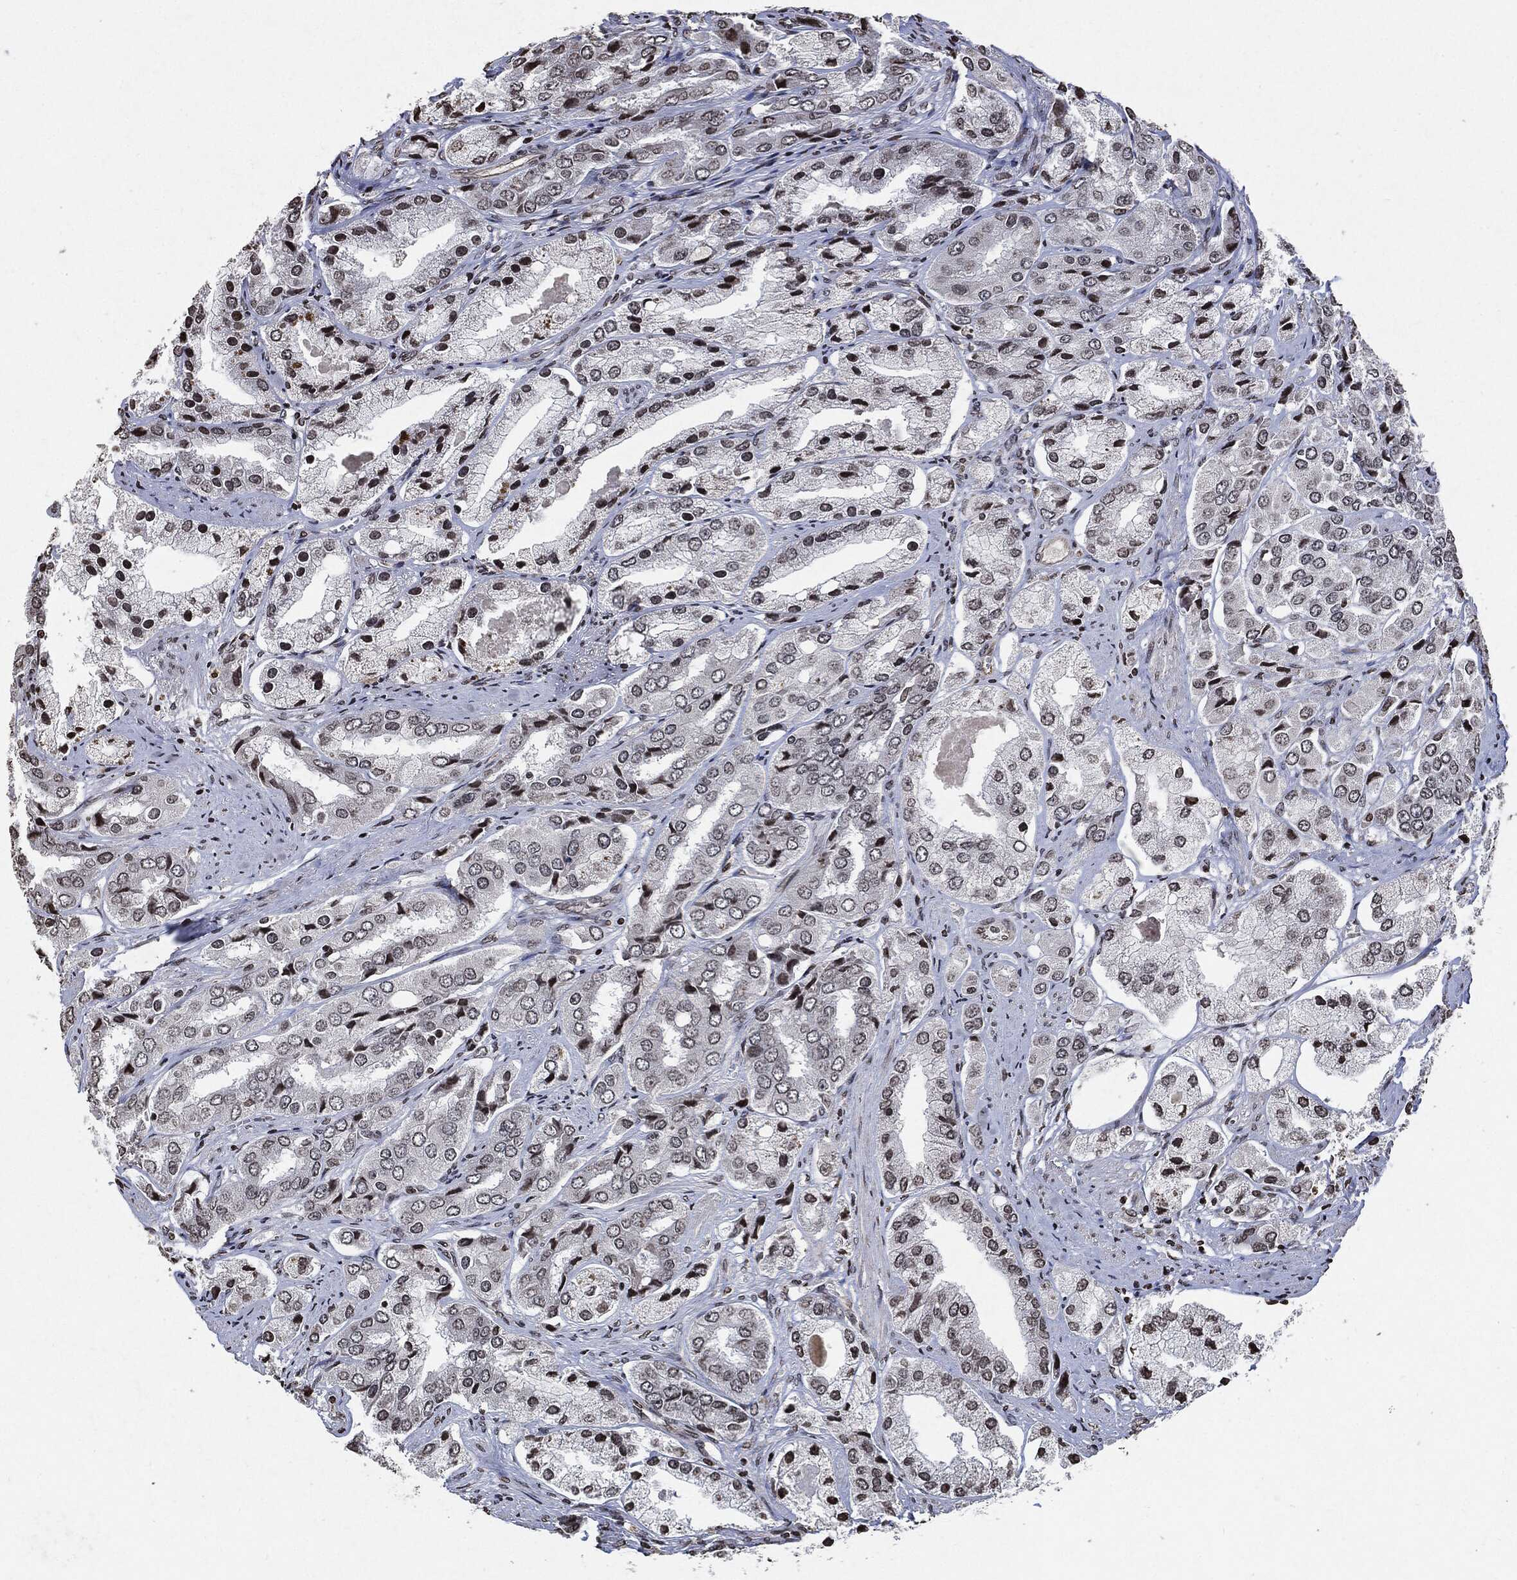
{"staining": {"intensity": "strong", "quantity": "<25%", "location": "nuclear"}, "tissue": "prostate cancer", "cell_type": "Tumor cells", "image_type": "cancer", "snomed": [{"axis": "morphology", "description": "Adenocarcinoma, Low grade"}, {"axis": "topography", "description": "Prostate"}], "caption": "Prostate cancer stained with a protein marker shows strong staining in tumor cells.", "gene": "JUN", "patient": {"sex": "male", "age": 69}}